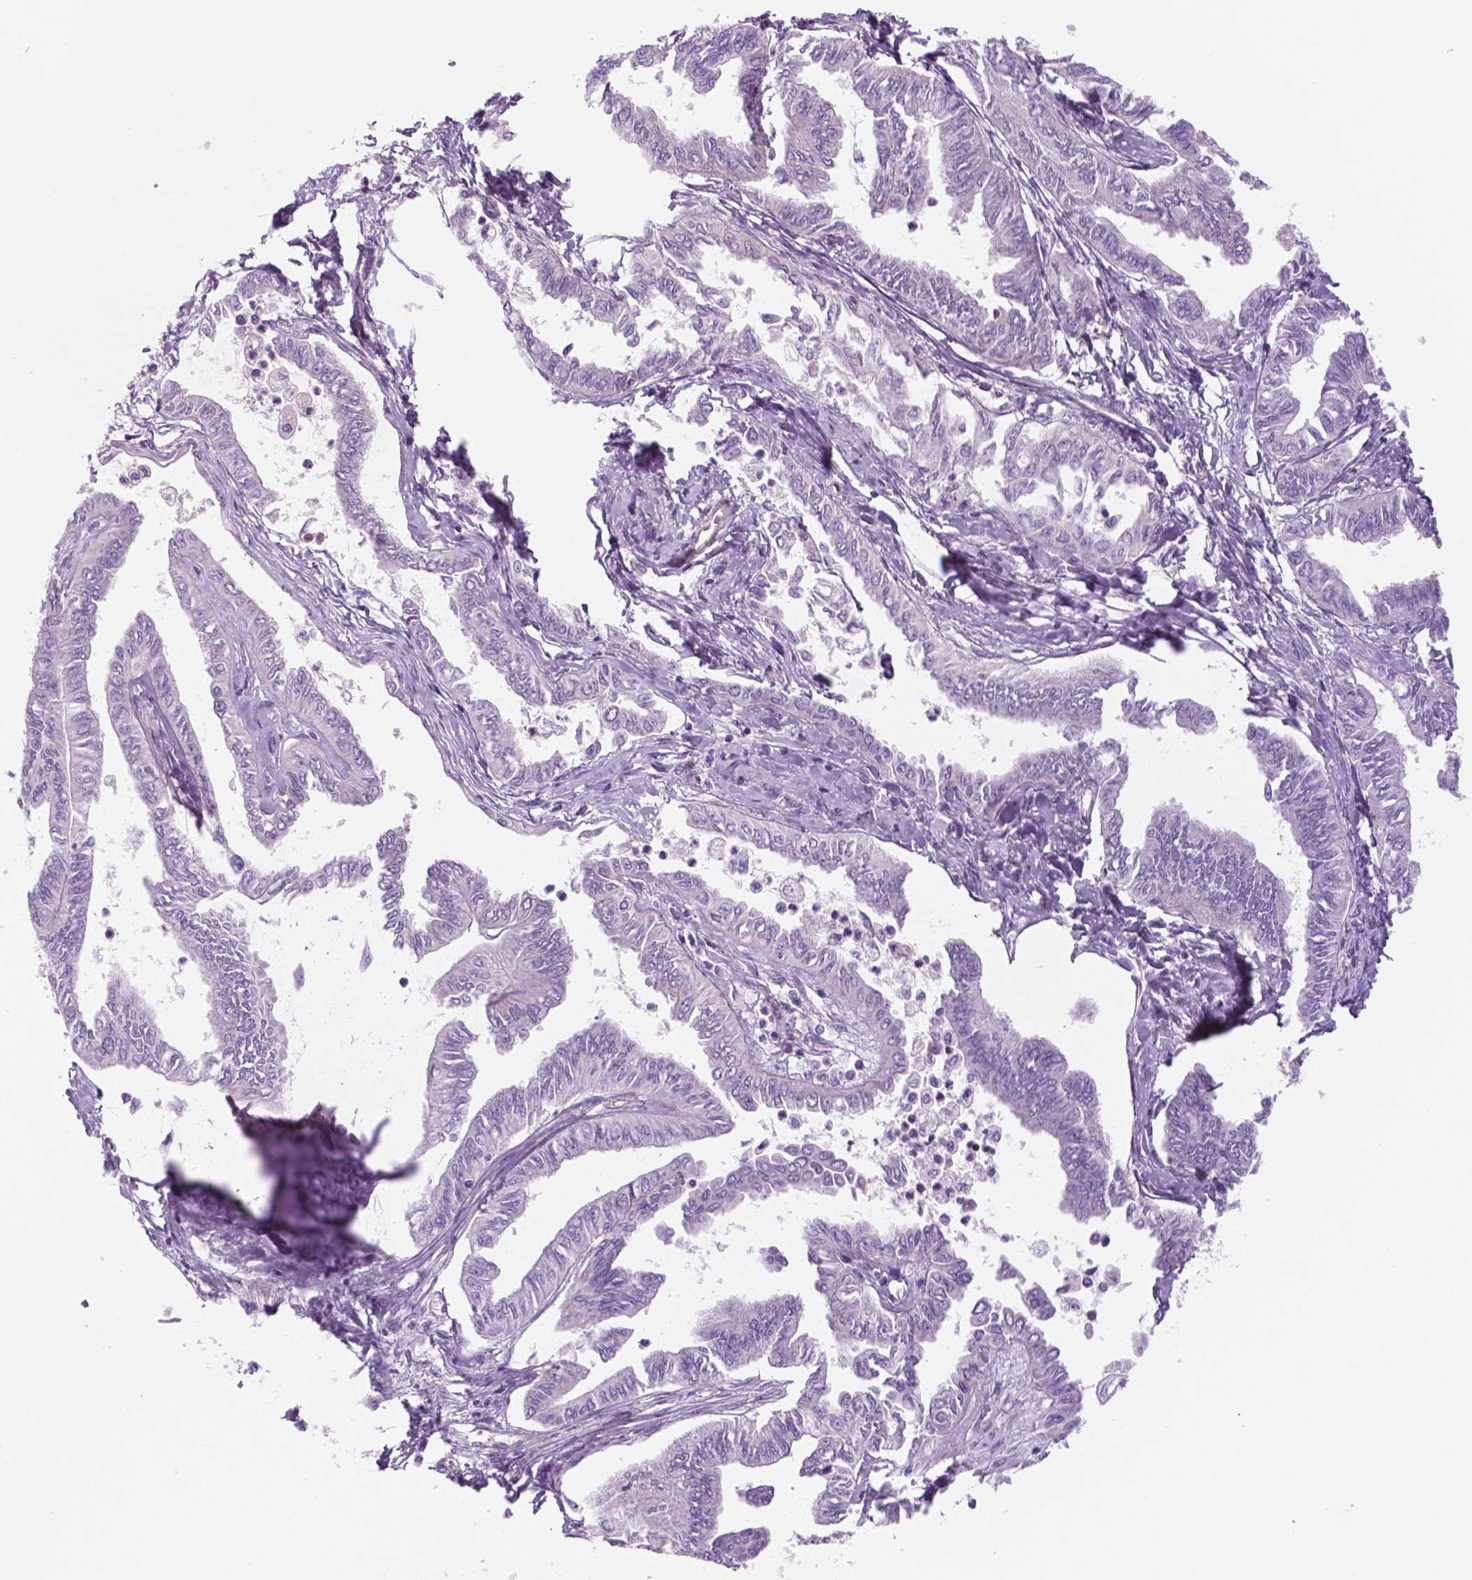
{"staining": {"intensity": "negative", "quantity": "none", "location": "none"}, "tissue": "ovarian cancer", "cell_type": "Tumor cells", "image_type": "cancer", "snomed": [{"axis": "morphology", "description": "Carcinoma, endometroid"}, {"axis": "topography", "description": "Ovary"}], "caption": "High power microscopy image of an IHC micrograph of ovarian cancer, revealing no significant expression in tumor cells.", "gene": "RND3", "patient": {"sex": "female", "age": 70}}